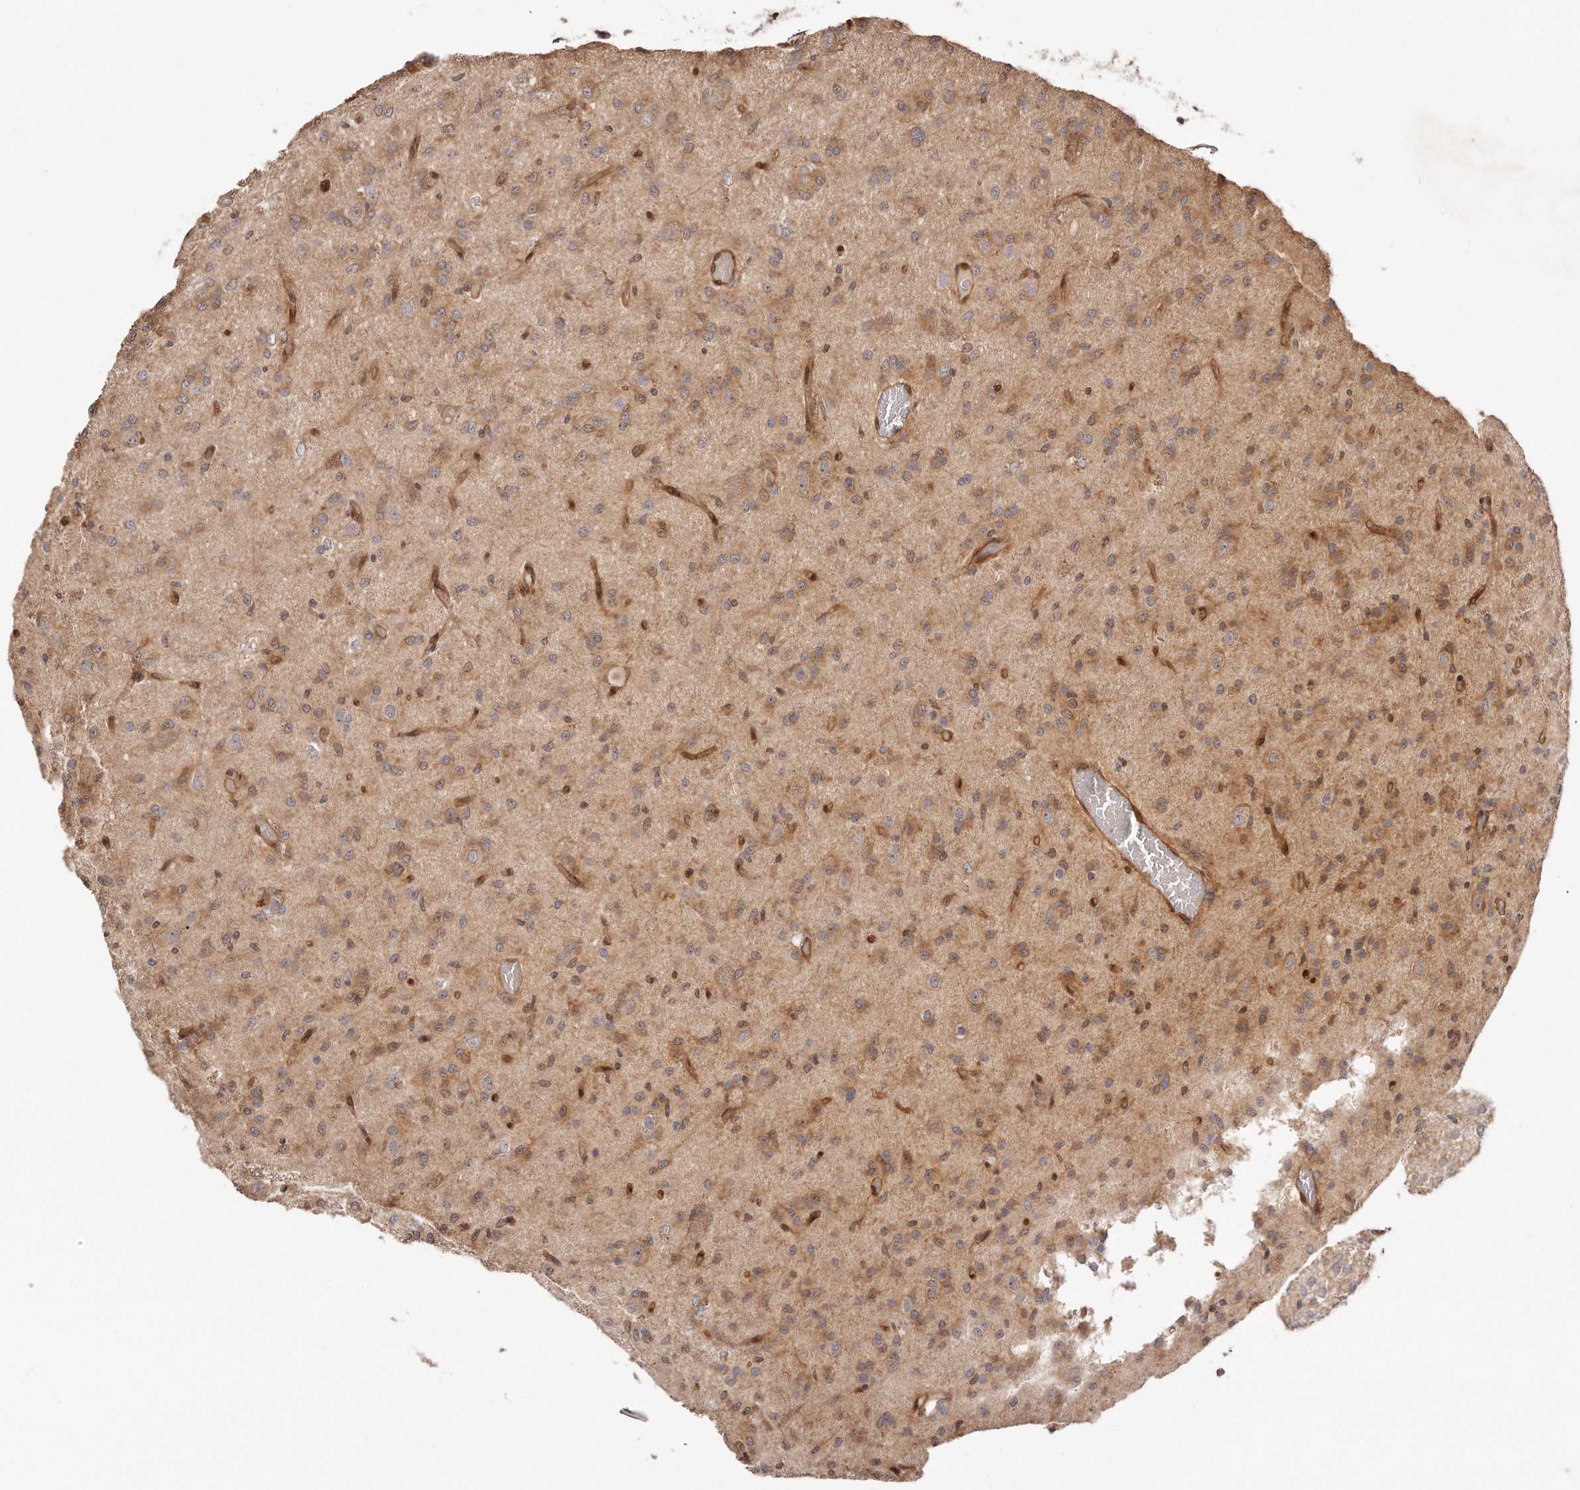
{"staining": {"intensity": "weak", "quantity": ">75%", "location": "cytoplasmic/membranous"}, "tissue": "glioma", "cell_type": "Tumor cells", "image_type": "cancer", "snomed": [{"axis": "morphology", "description": "Glioma, malignant, High grade"}, {"axis": "topography", "description": "Brain"}], "caption": "Human glioma stained with a protein marker shows weak staining in tumor cells.", "gene": "GBP4", "patient": {"sex": "female", "age": 59}}